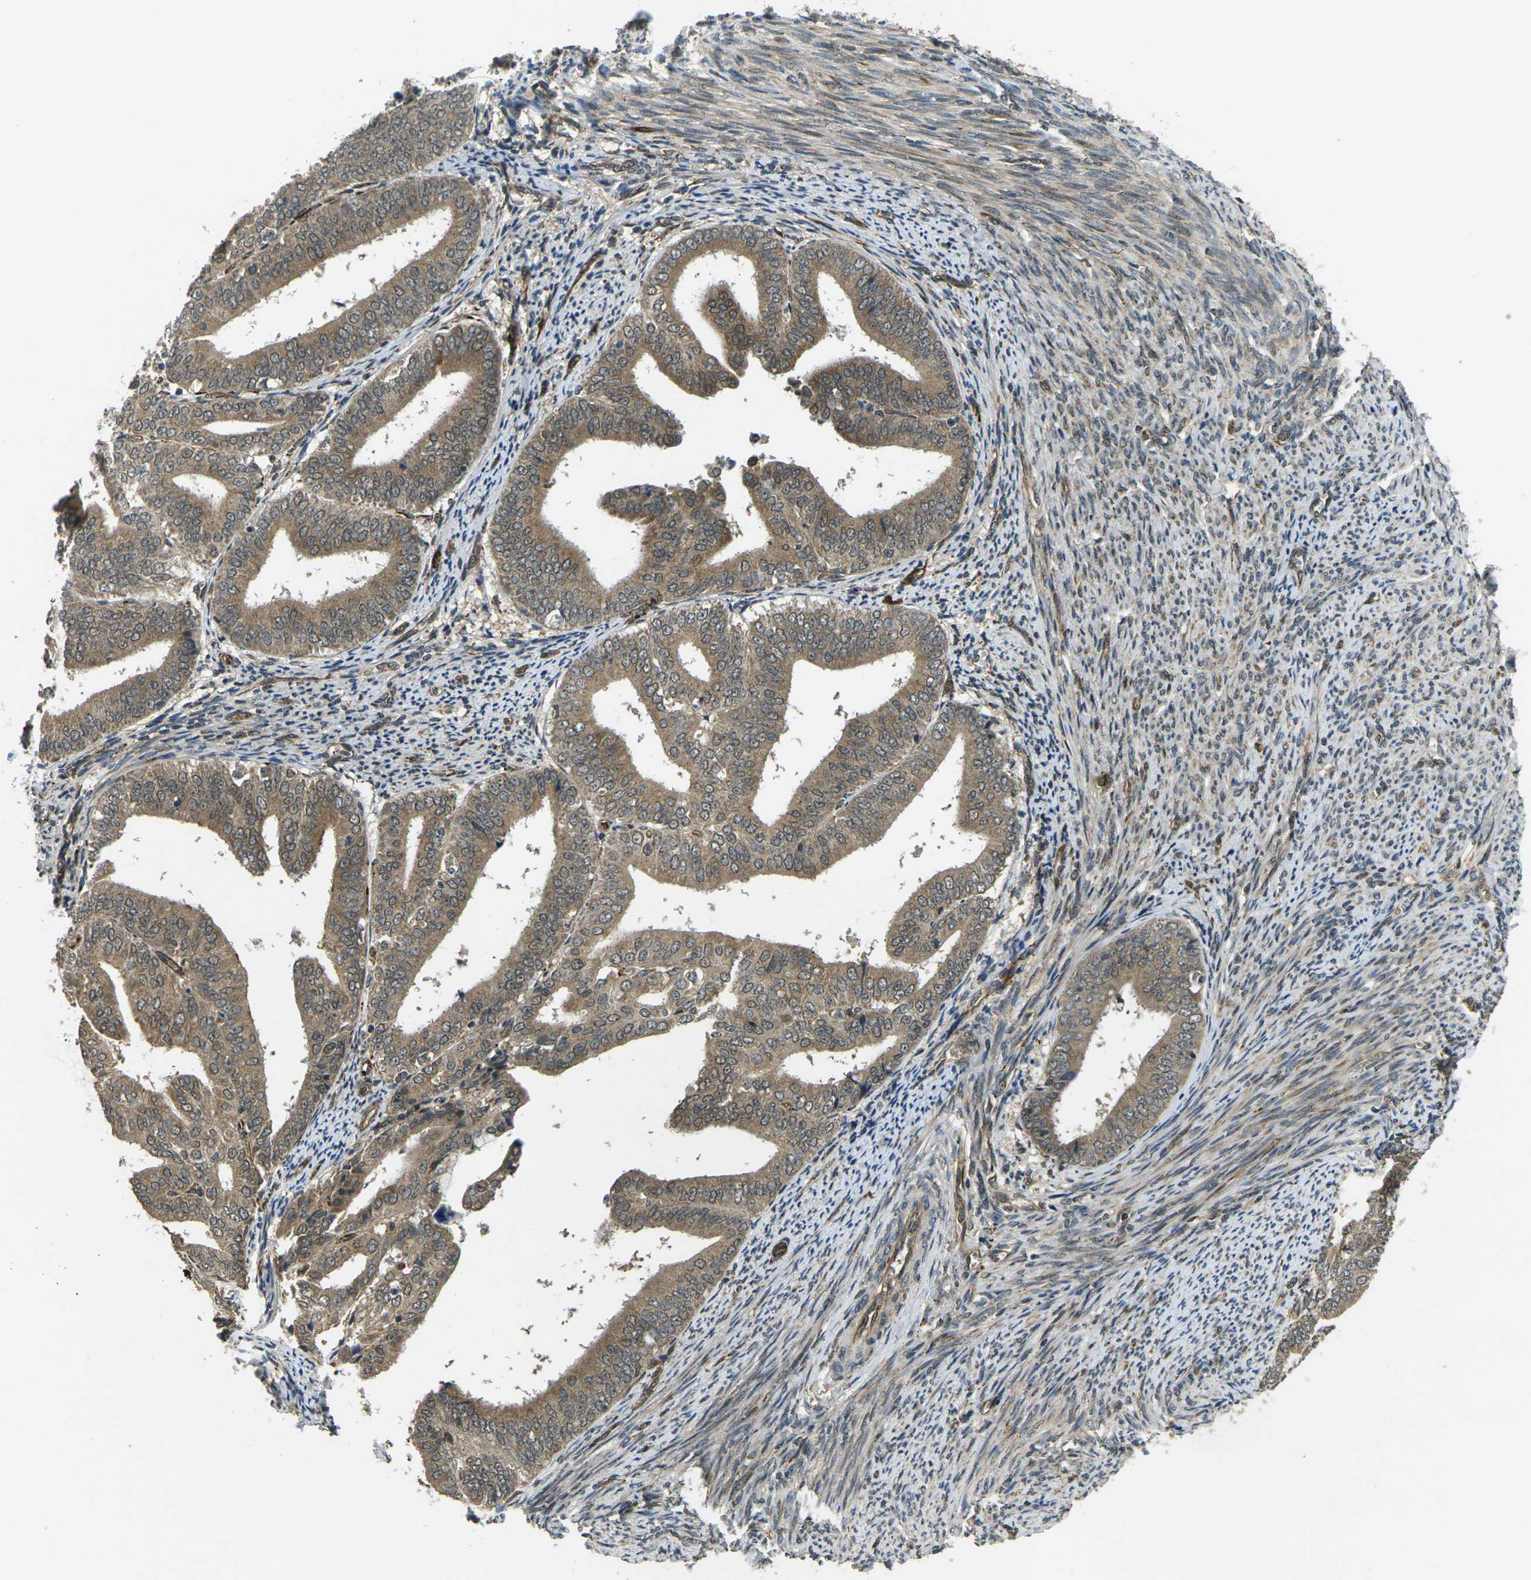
{"staining": {"intensity": "moderate", "quantity": ">75%", "location": "cytoplasmic/membranous"}, "tissue": "endometrial cancer", "cell_type": "Tumor cells", "image_type": "cancer", "snomed": [{"axis": "morphology", "description": "Adenocarcinoma, NOS"}, {"axis": "topography", "description": "Endometrium"}], "caption": "Moderate cytoplasmic/membranous protein positivity is seen in approximately >75% of tumor cells in endometrial cancer. The staining was performed using DAB (3,3'-diaminobenzidine) to visualize the protein expression in brown, while the nuclei were stained in blue with hematoxylin (Magnification: 20x).", "gene": "FUT11", "patient": {"sex": "female", "age": 63}}